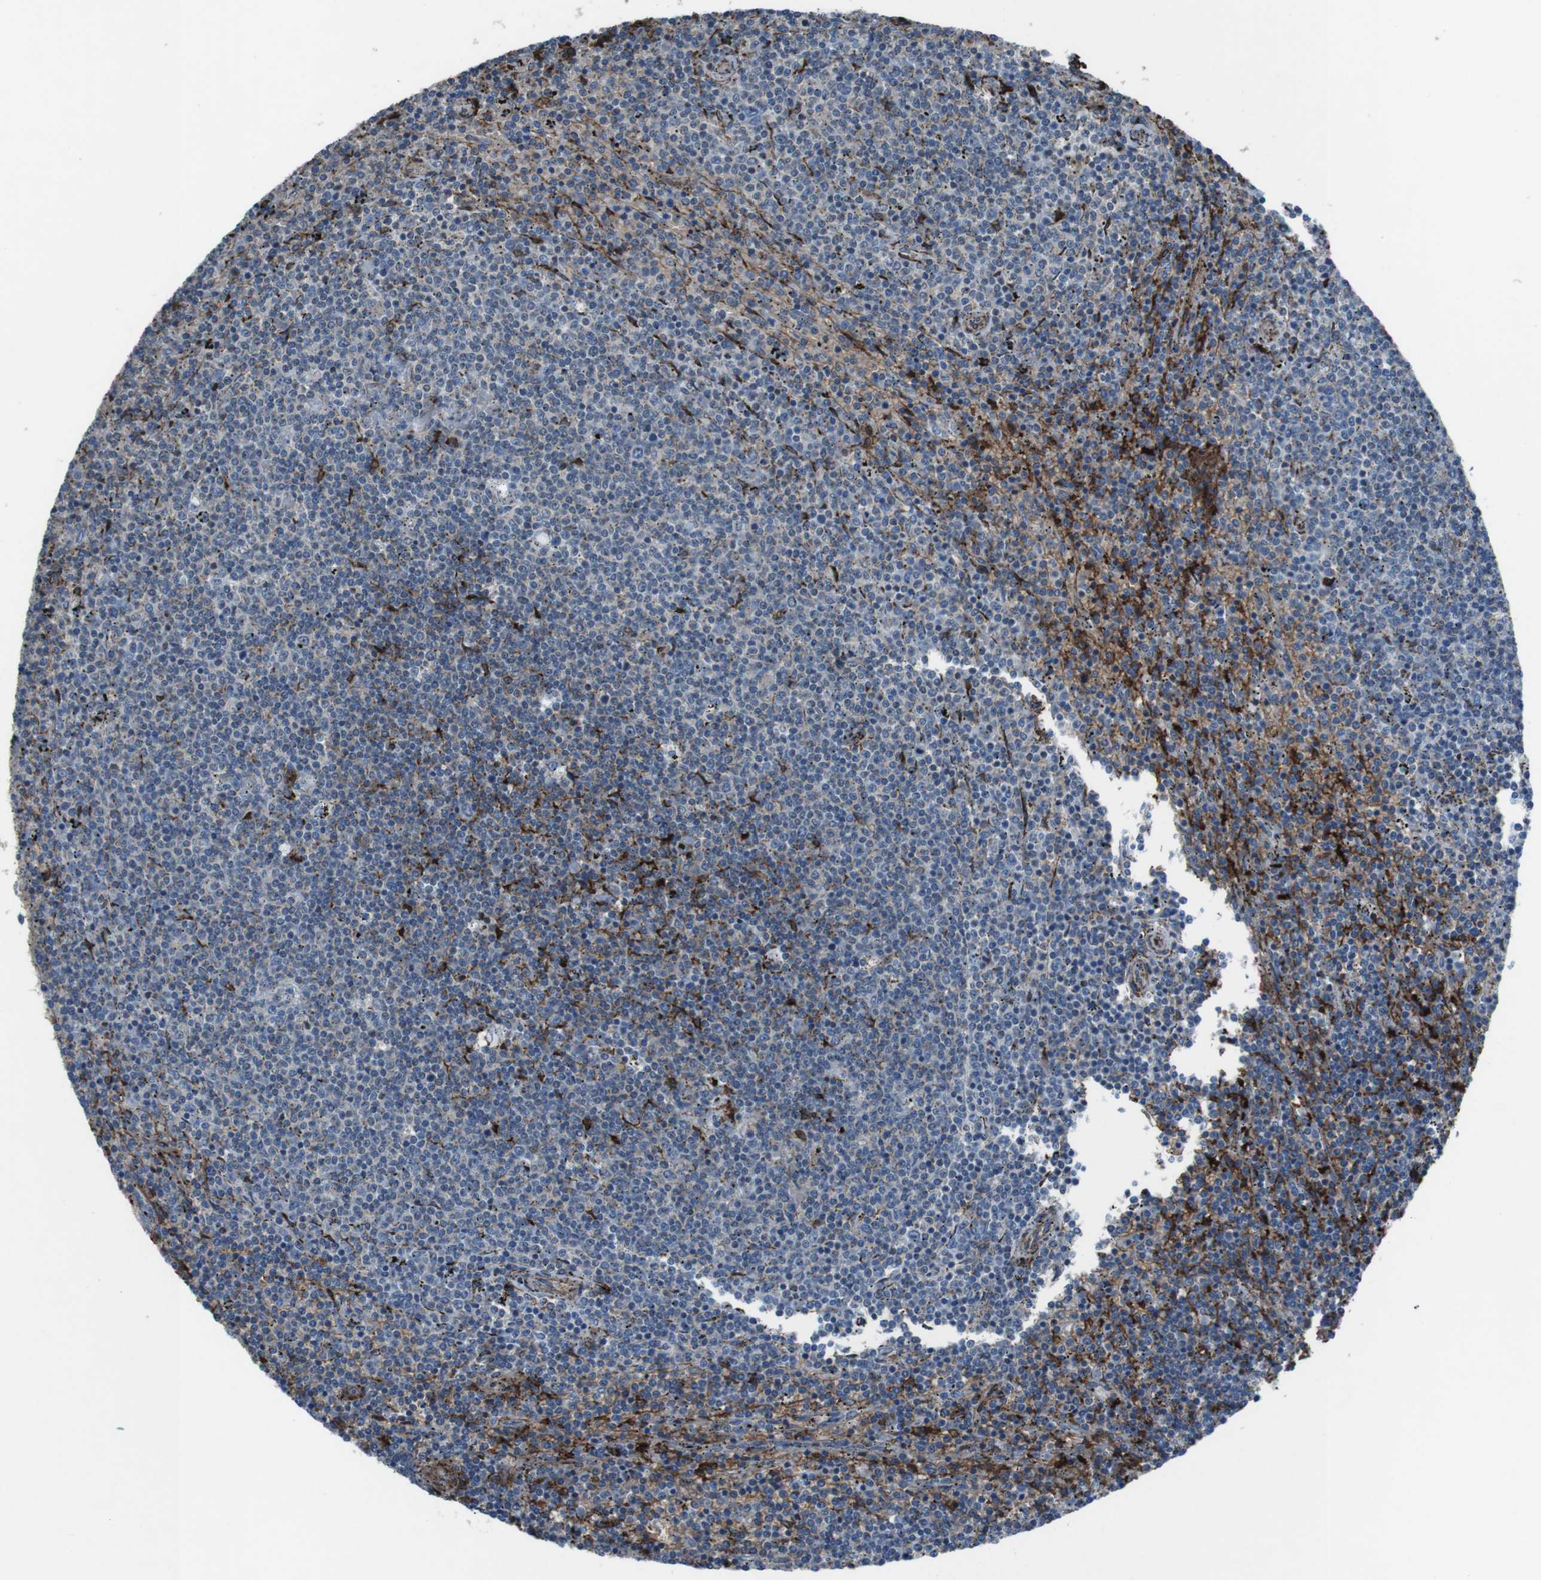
{"staining": {"intensity": "moderate", "quantity": "<25%", "location": "cytoplasmic/membranous"}, "tissue": "lymphoma", "cell_type": "Tumor cells", "image_type": "cancer", "snomed": [{"axis": "morphology", "description": "Malignant lymphoma, non-Hodgkin's type, Low grade"}, {"axis": "topography", "description": "Spleen"}], "caption": "A brown stain highlights moderate cytoplasmic/membranous positivity of a protein in human low-grade malignant lymphoma, non-Hodgkin's type tumor cells.", "gene": "GDF10", "patient": {"sex": "female", "age": 50}}